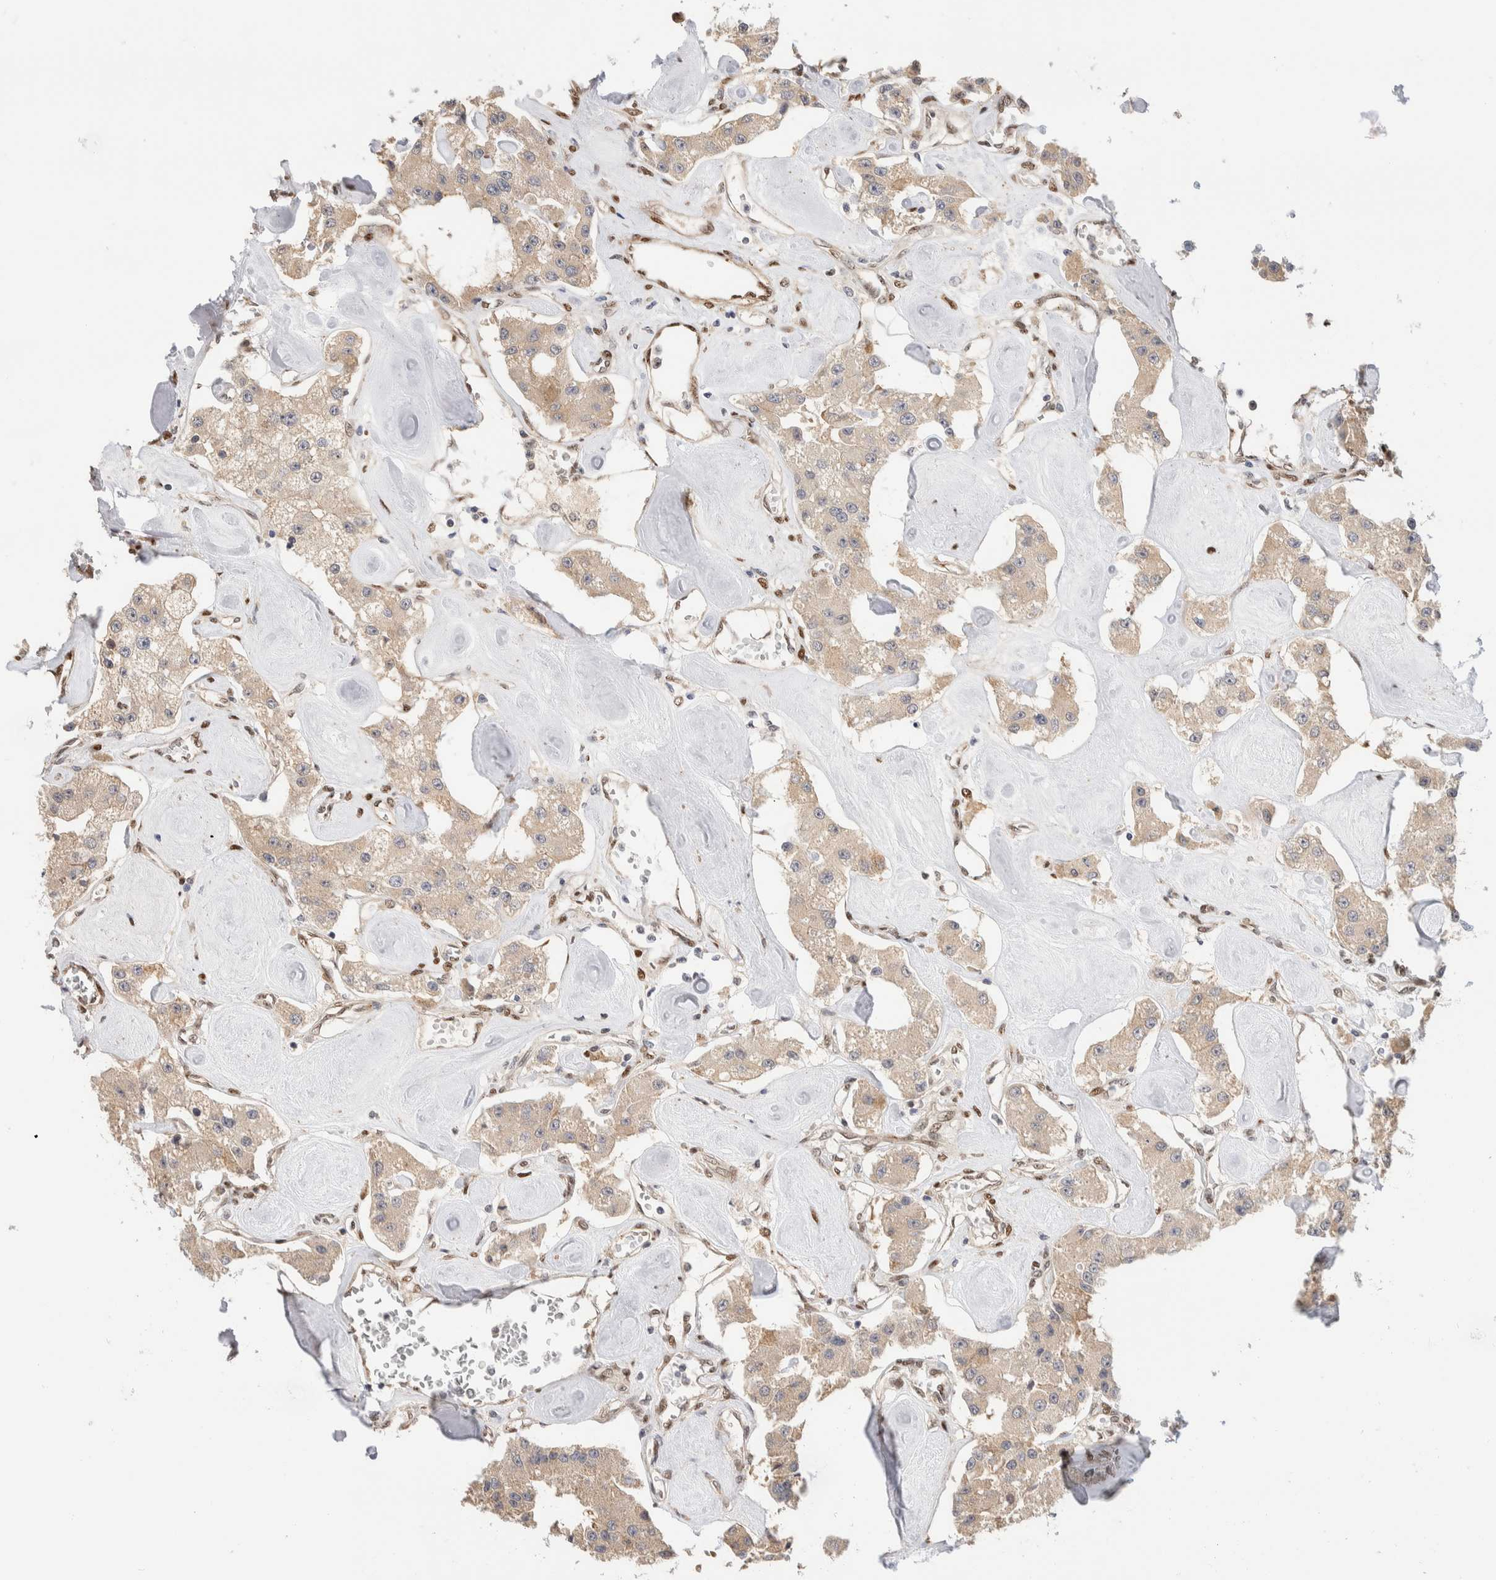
{"staining": {"intensity": "weak", "quantity": ">75%", "location": "cytoplasmic/membranous"}, "tissue": "carcinoid", "cell_type": "Tumor cells", "image_type": "cancer", "snomed": [{"axis": "morphology", "description": "Carcinoid, malignant, NOS"}, {"axis": "topography", "description": "Pancreas"}], "caption": "An IHC micrograph of neoplastic tissue is shown. Protein staining in brown highlights weak cytoplasmic/membranous positivity in malignant carcinoid within tumor cells.", "gene": "NSMAF", "patient": {"sex": "male", "age": 41}}